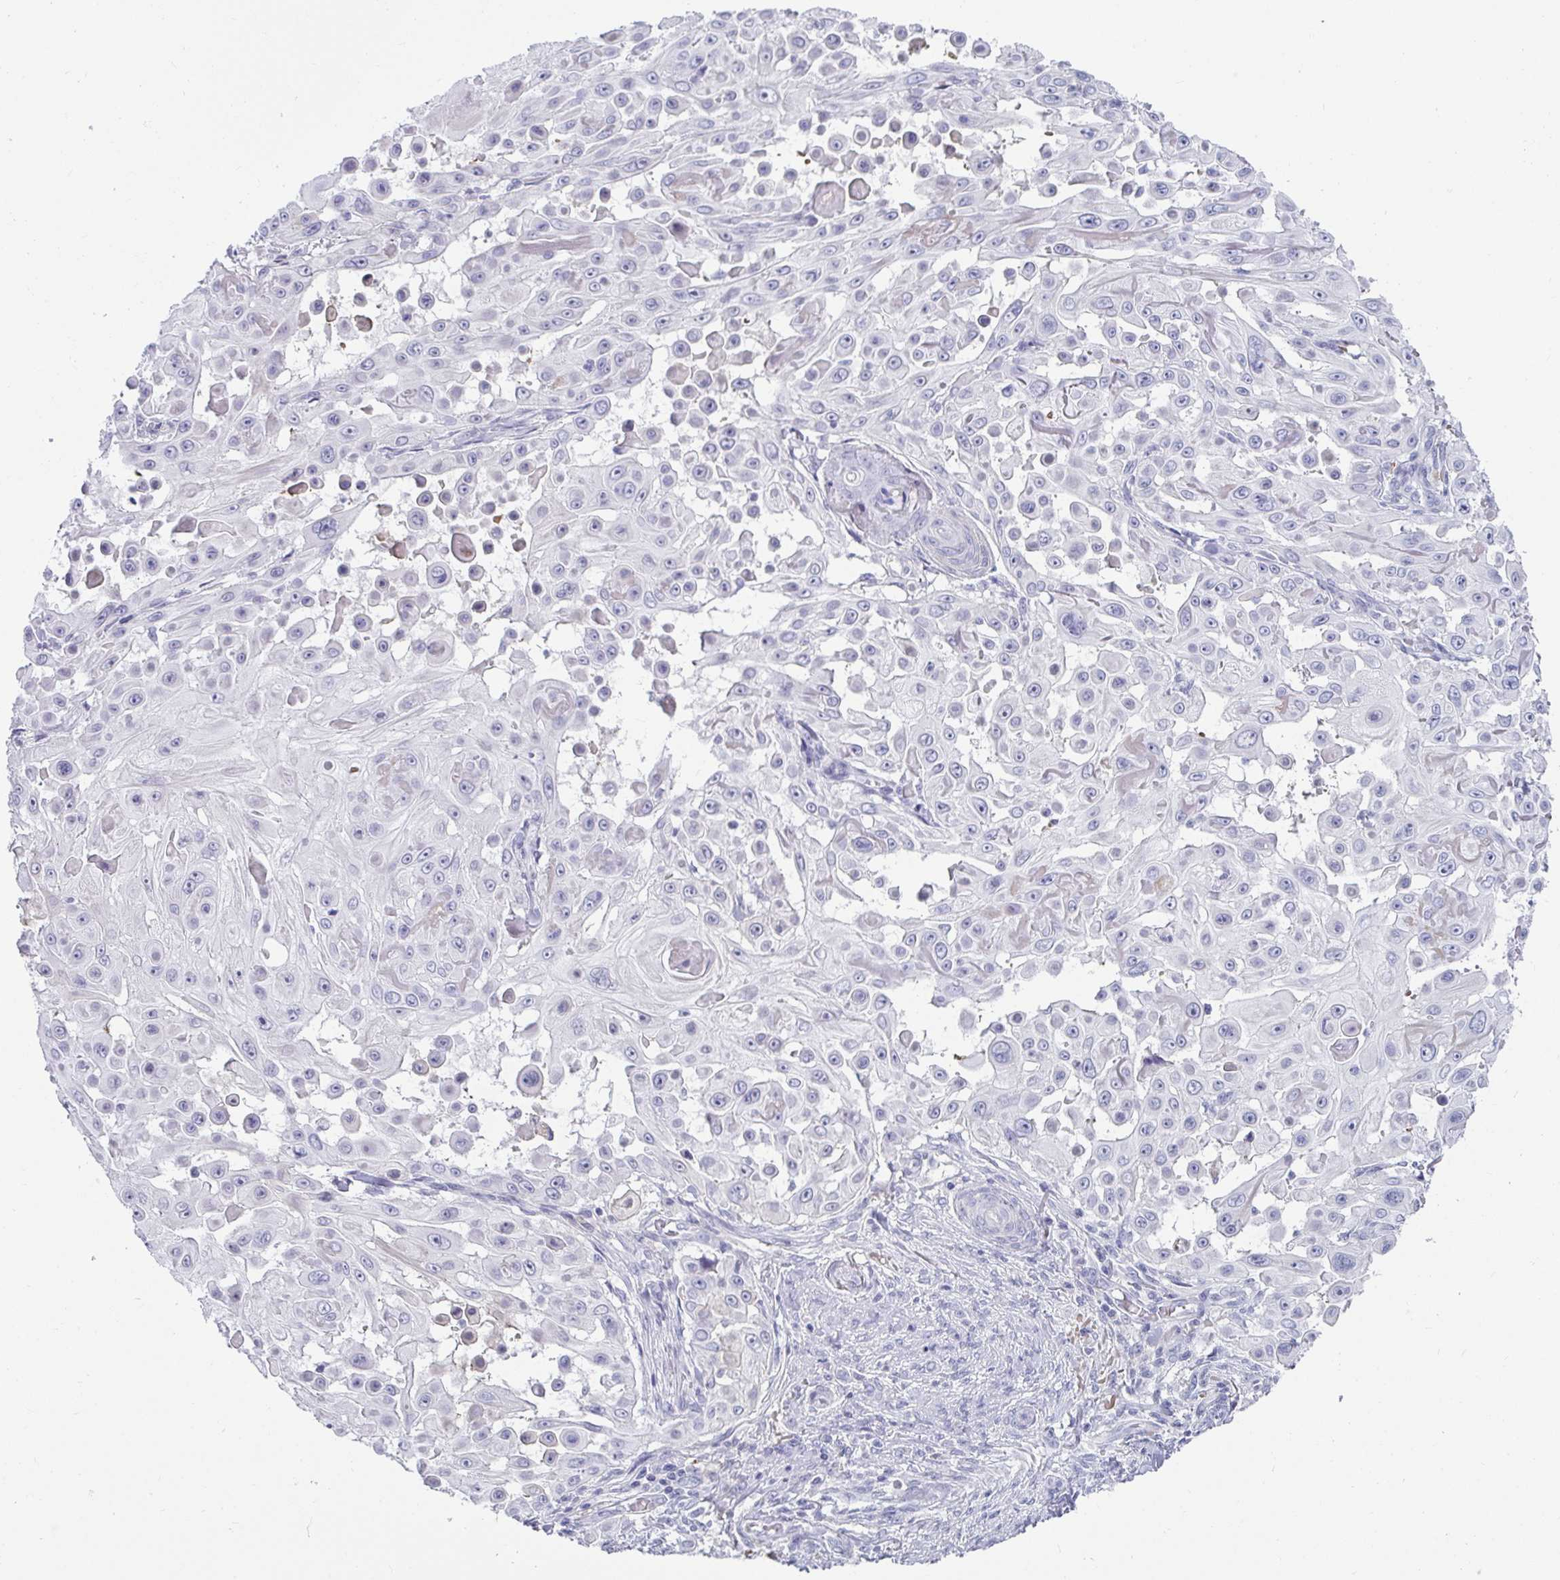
{"staining": {"intensity": "negative", "quantity": "none", "location": "none"}, "tissue": "skin cancer", "cell_type": "Tumor cells", "image_type": "cancer", "snomed": [{"axis": "morphology", "description": "Squamous cell carcinoma, NOS"}, {"axis": "topography", "description": "Skin"}], "caption": "Micrograph shows no protein positivity in tumor cells of skin cancer tissue.", "gene": "NPY", "patient": {"sex": "male", "age": 91}}